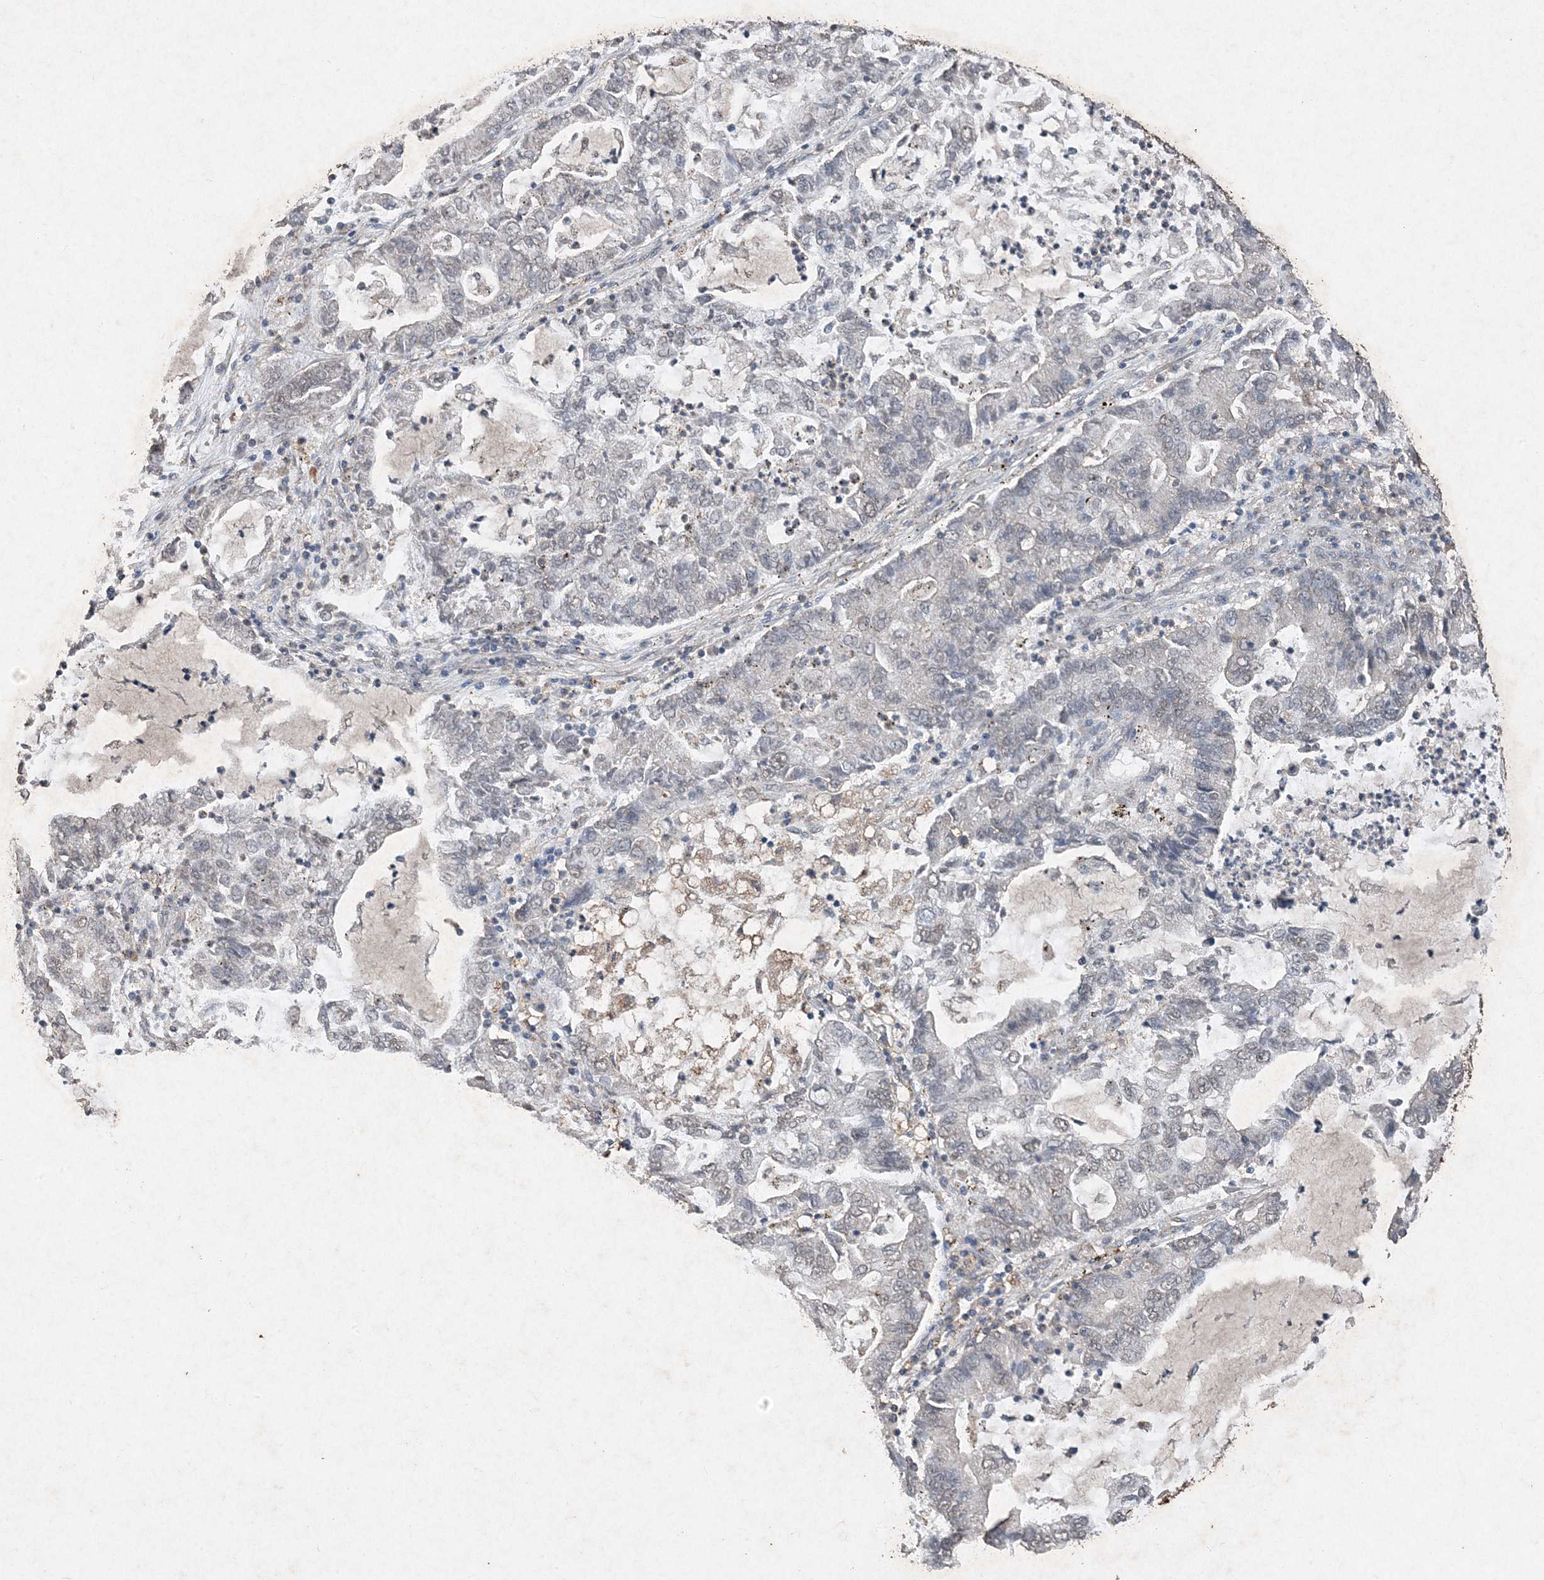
{"staining": {"intensity": "negative", "quantity": "none", "location": "none"}, "tissue": "lung cancer", "cell_type": "Tumor cells", "image_type": "cancer", "snomed": [{"axis": "morphology", "description": "Adenocarcinoma, NOS"}, {"axis": "topography", "description": "Lung"}], "caption": "The photomicrograph displays no staining of tumor cells in lung cancer (adenocarcinoma). The staining is performed using DAB brown chromogen with nuclei counter-stained in using hematoxylin.", "gene": "FCN3", "patient": {"sex": "female", "age": 51}}